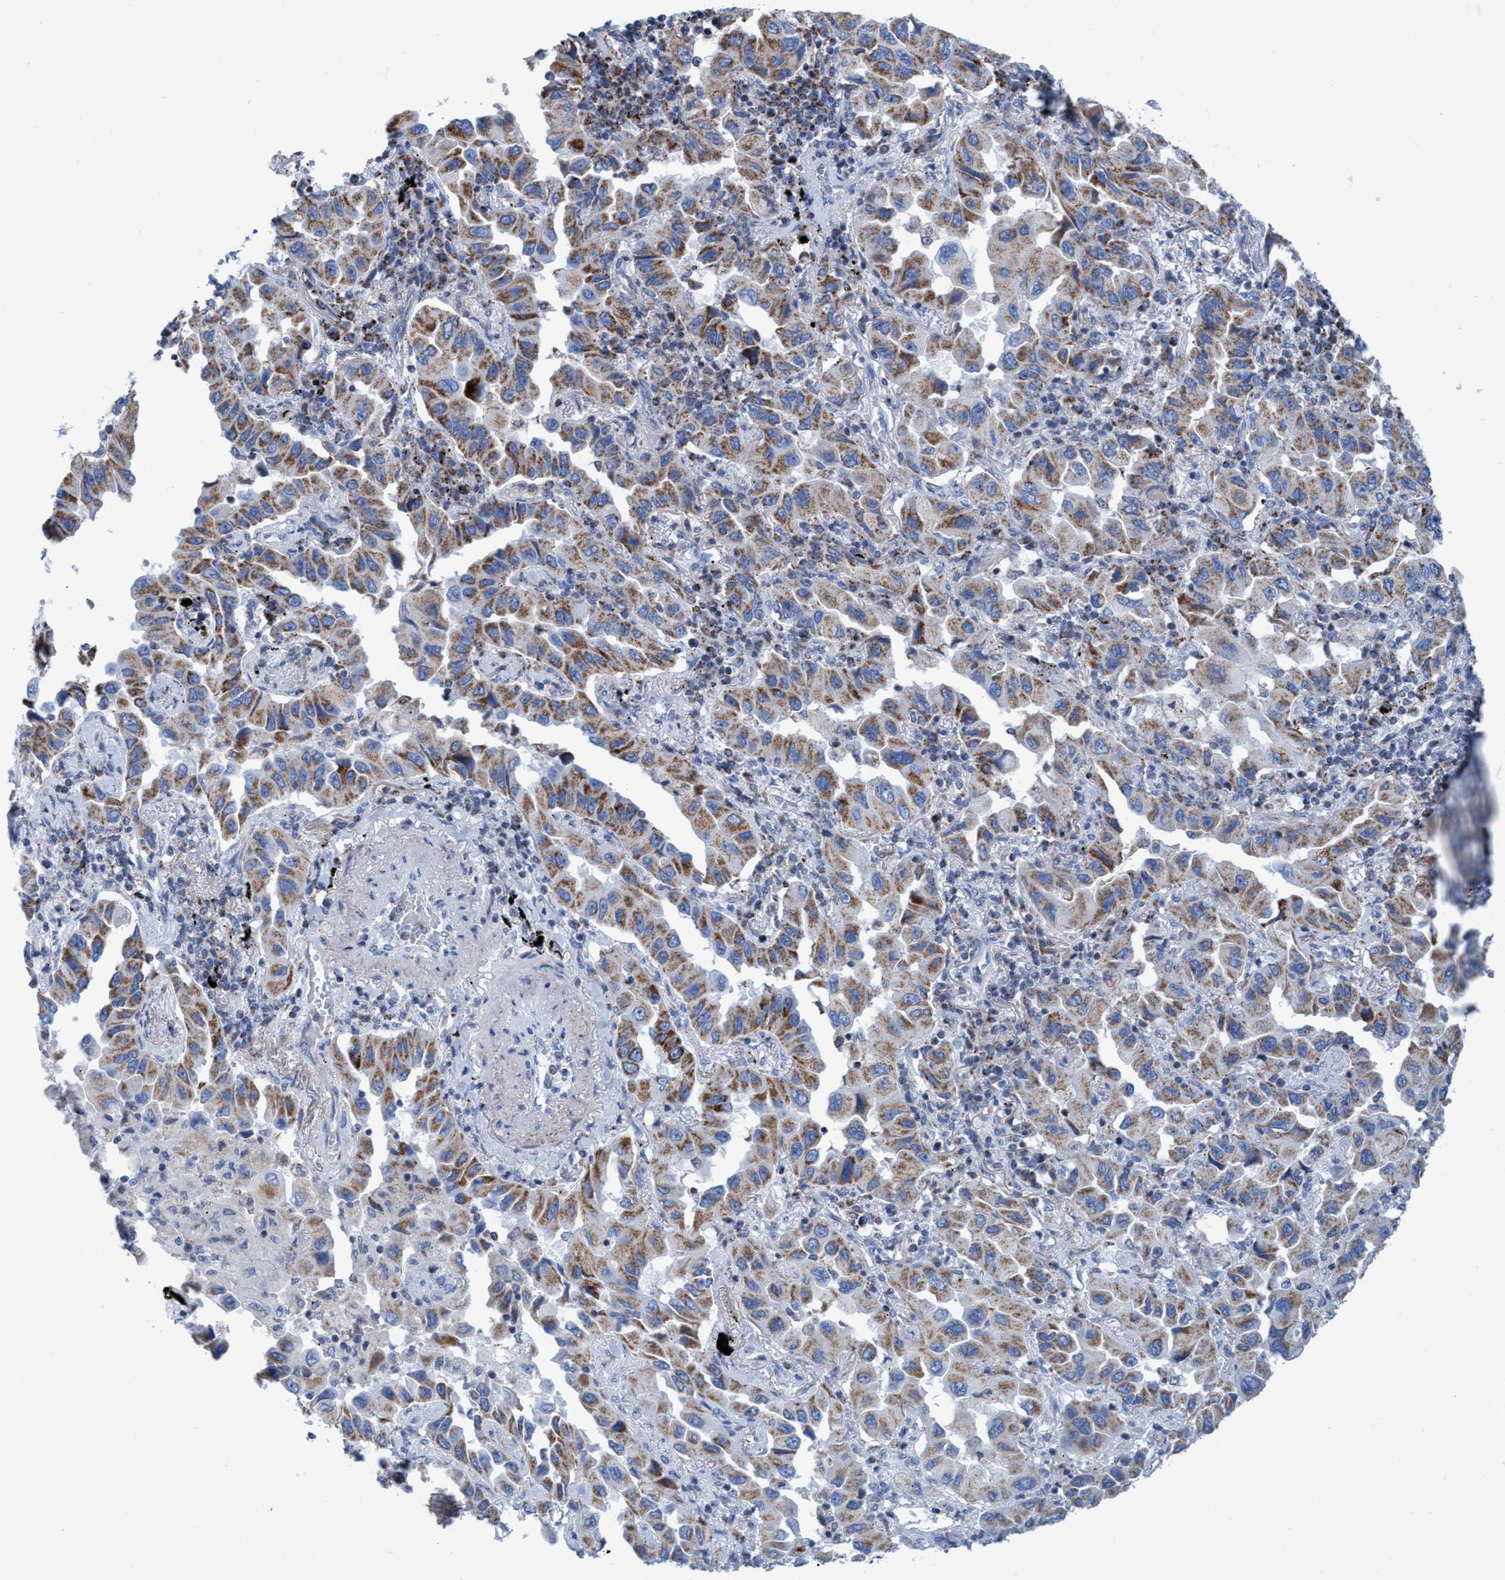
{"staining": {"intensity": "moderate", "quantity": ">75%", "location": "cytoplasmic/membranous"}, "tissue": "lung cancer", "cell_type": "Tumor cells", "image_type": "cancer", "snomed": [{"axis": "morphology", "description": "Adenocarcinoma, NOS"}, {"axis": "topography", "description": "Lung"}], "caption": "Adenocarcinoma (lung) stained with a brown dye shows moderate cytoplasmic/membranous positive staining in approximately >75% of tumor cells.", "gene": "GGA3", "patient": {"sex": "female", "age": 65}}